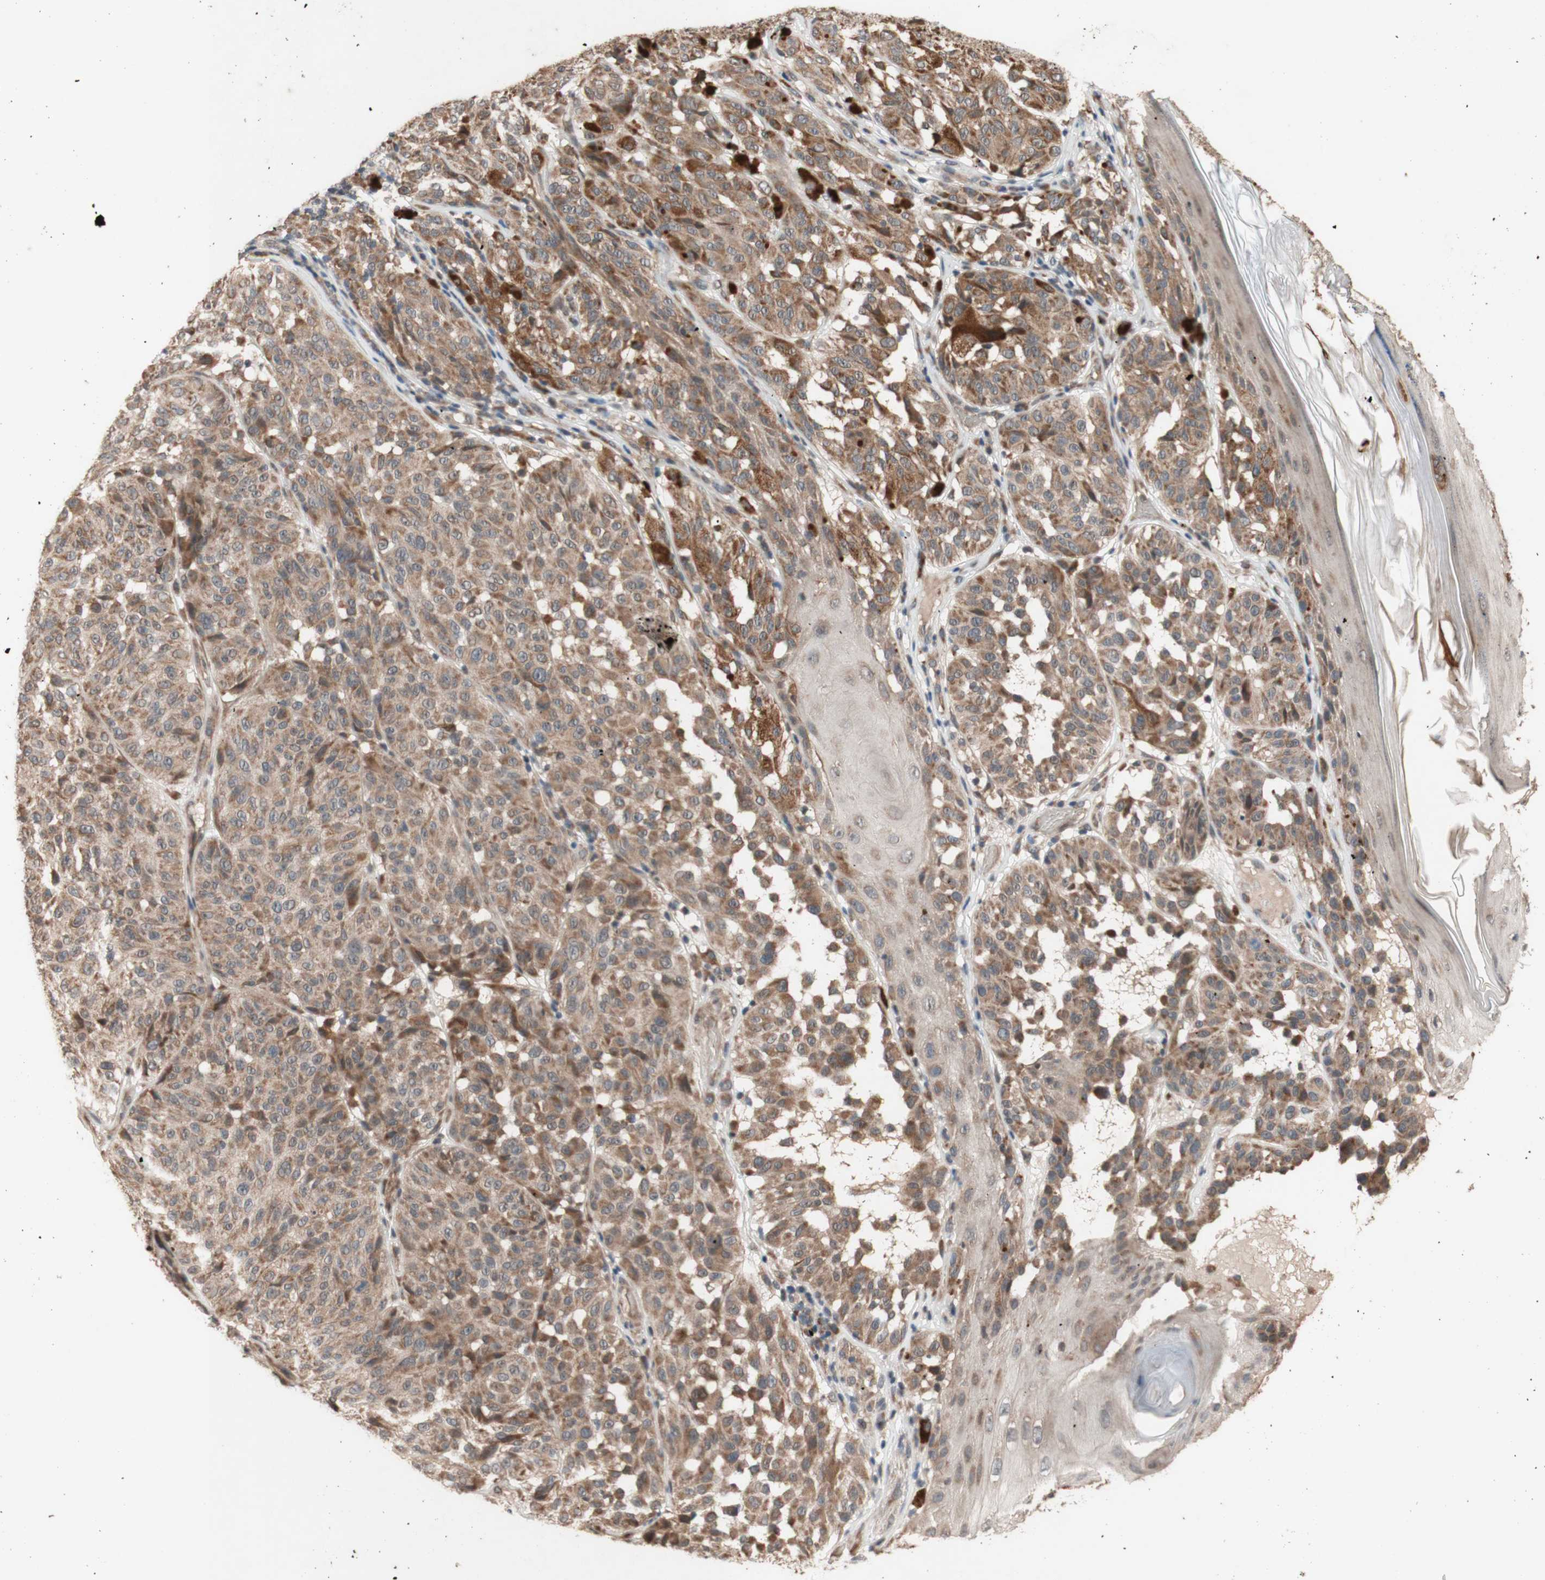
{"staining": {"intensity": "moderate", "quantity": ">75%", "location": "cytoplasmic/membranous"}, "tissue": "melanoma", "cell_type": "Tumor cells", "image_type": "cancer", "snomed": [{"axis": "morphology", "description": "Malignant melanoma, NOS"}, {"axis": "topography", "description": "Skin"}], "caption": "Human melanoma stained with a brown dye demonstrates moderate cytoplasmic/membranous positive expression in approximately >75% of tumor cells.", "gene": "DDOST", "patient": {"sex": "female", "age": 46}}